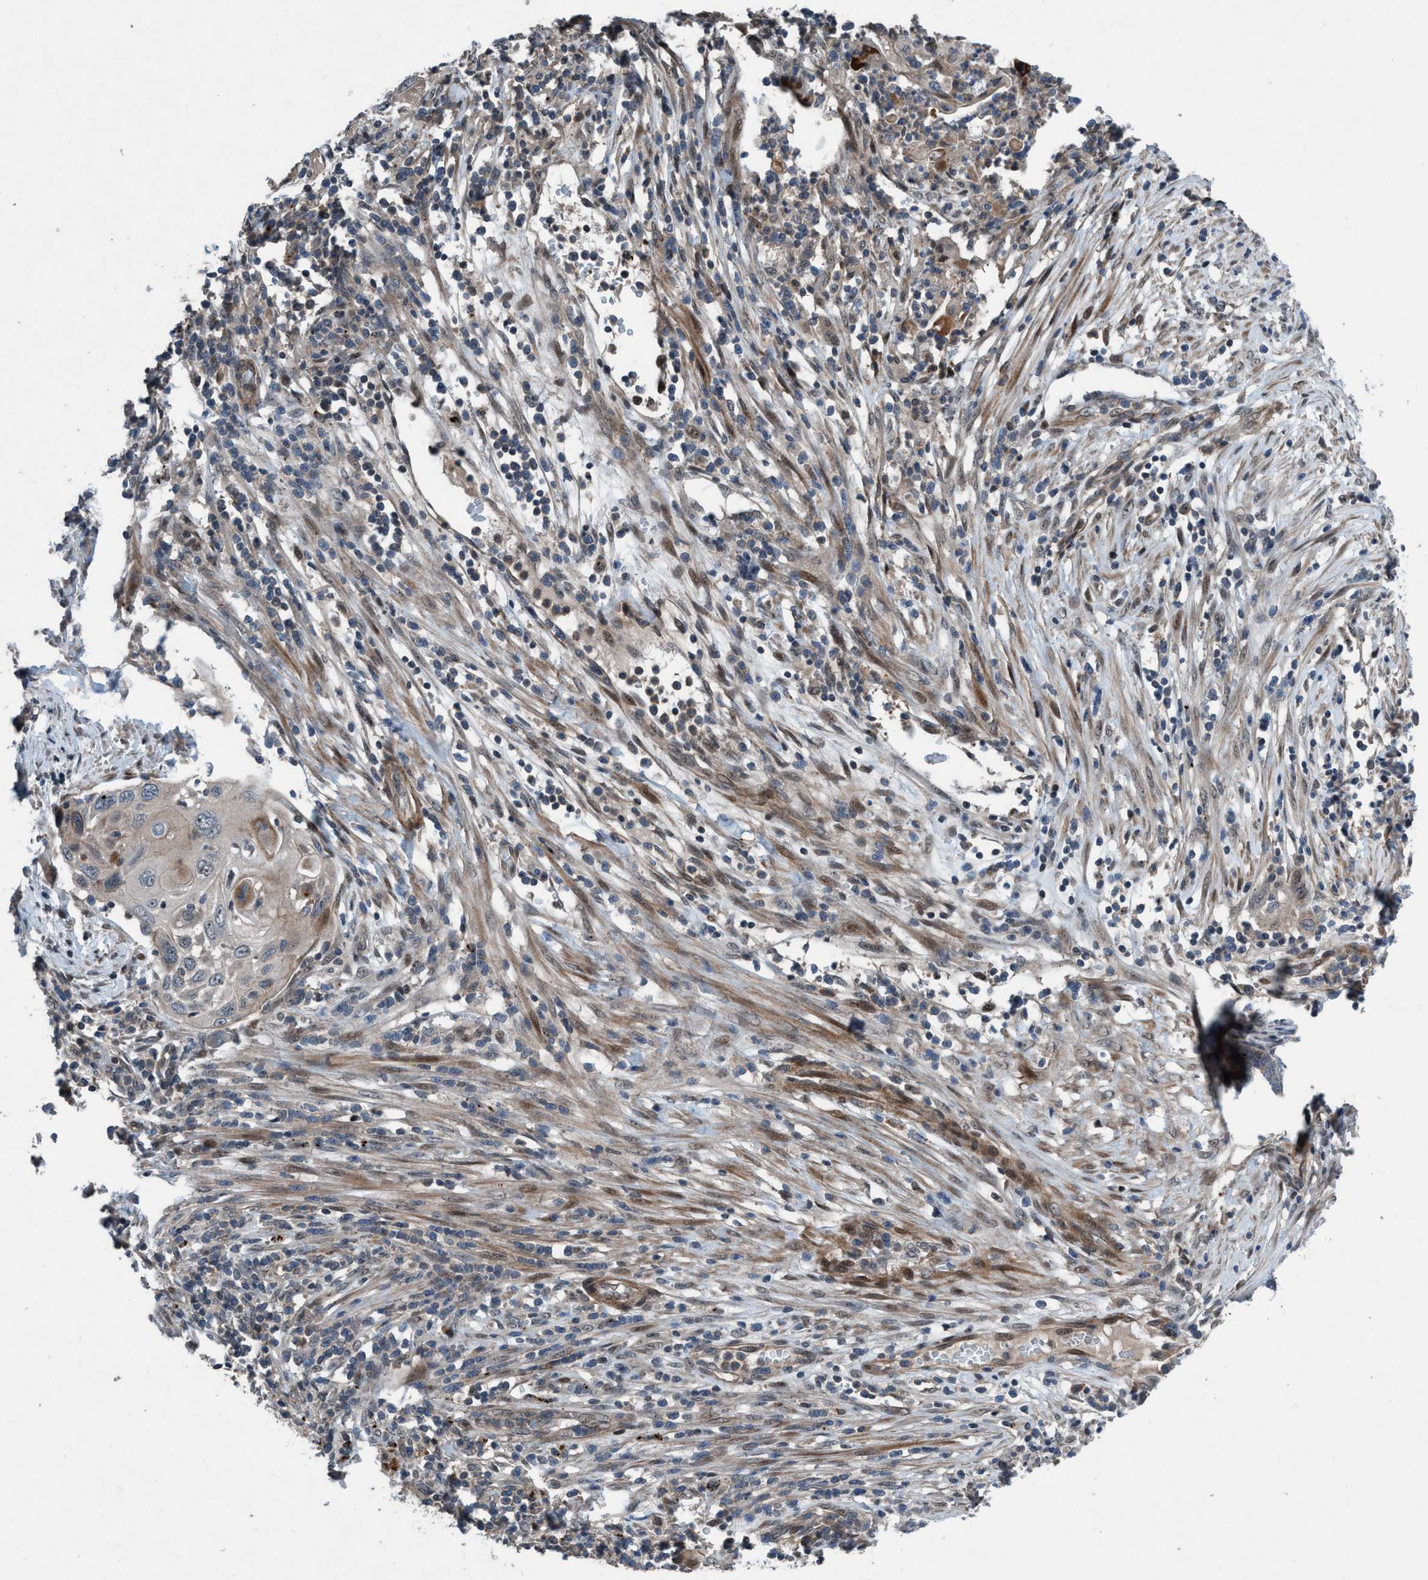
{"staining": {"intensity": "moderate", "quantity": "<25%", "location": "cytoplasmic/membranous"}, "tissue": "cervical cancer", "cell_type": "Tumor cells", "image_type": "cancer", "snomed": [{"axis": "morphology", "description": "Squamous cell carcinoma, NOS"}, {"axis": "topography", "description": "Cervix"}], "caption": "Immunohistochemical staining of cervical squamous cell carcinoma displays low levels of moderate cytoplasmic/membranous positivity in approximately <25% of tumor cells. The staining was performed using DAB (3,3'-diaminobenzidine), with brown indicating positive protein expression. Nuclei are stained blue with hematoxylin.", "gene": "NISCH", "patient": {"sex": "female", "age": 70}}